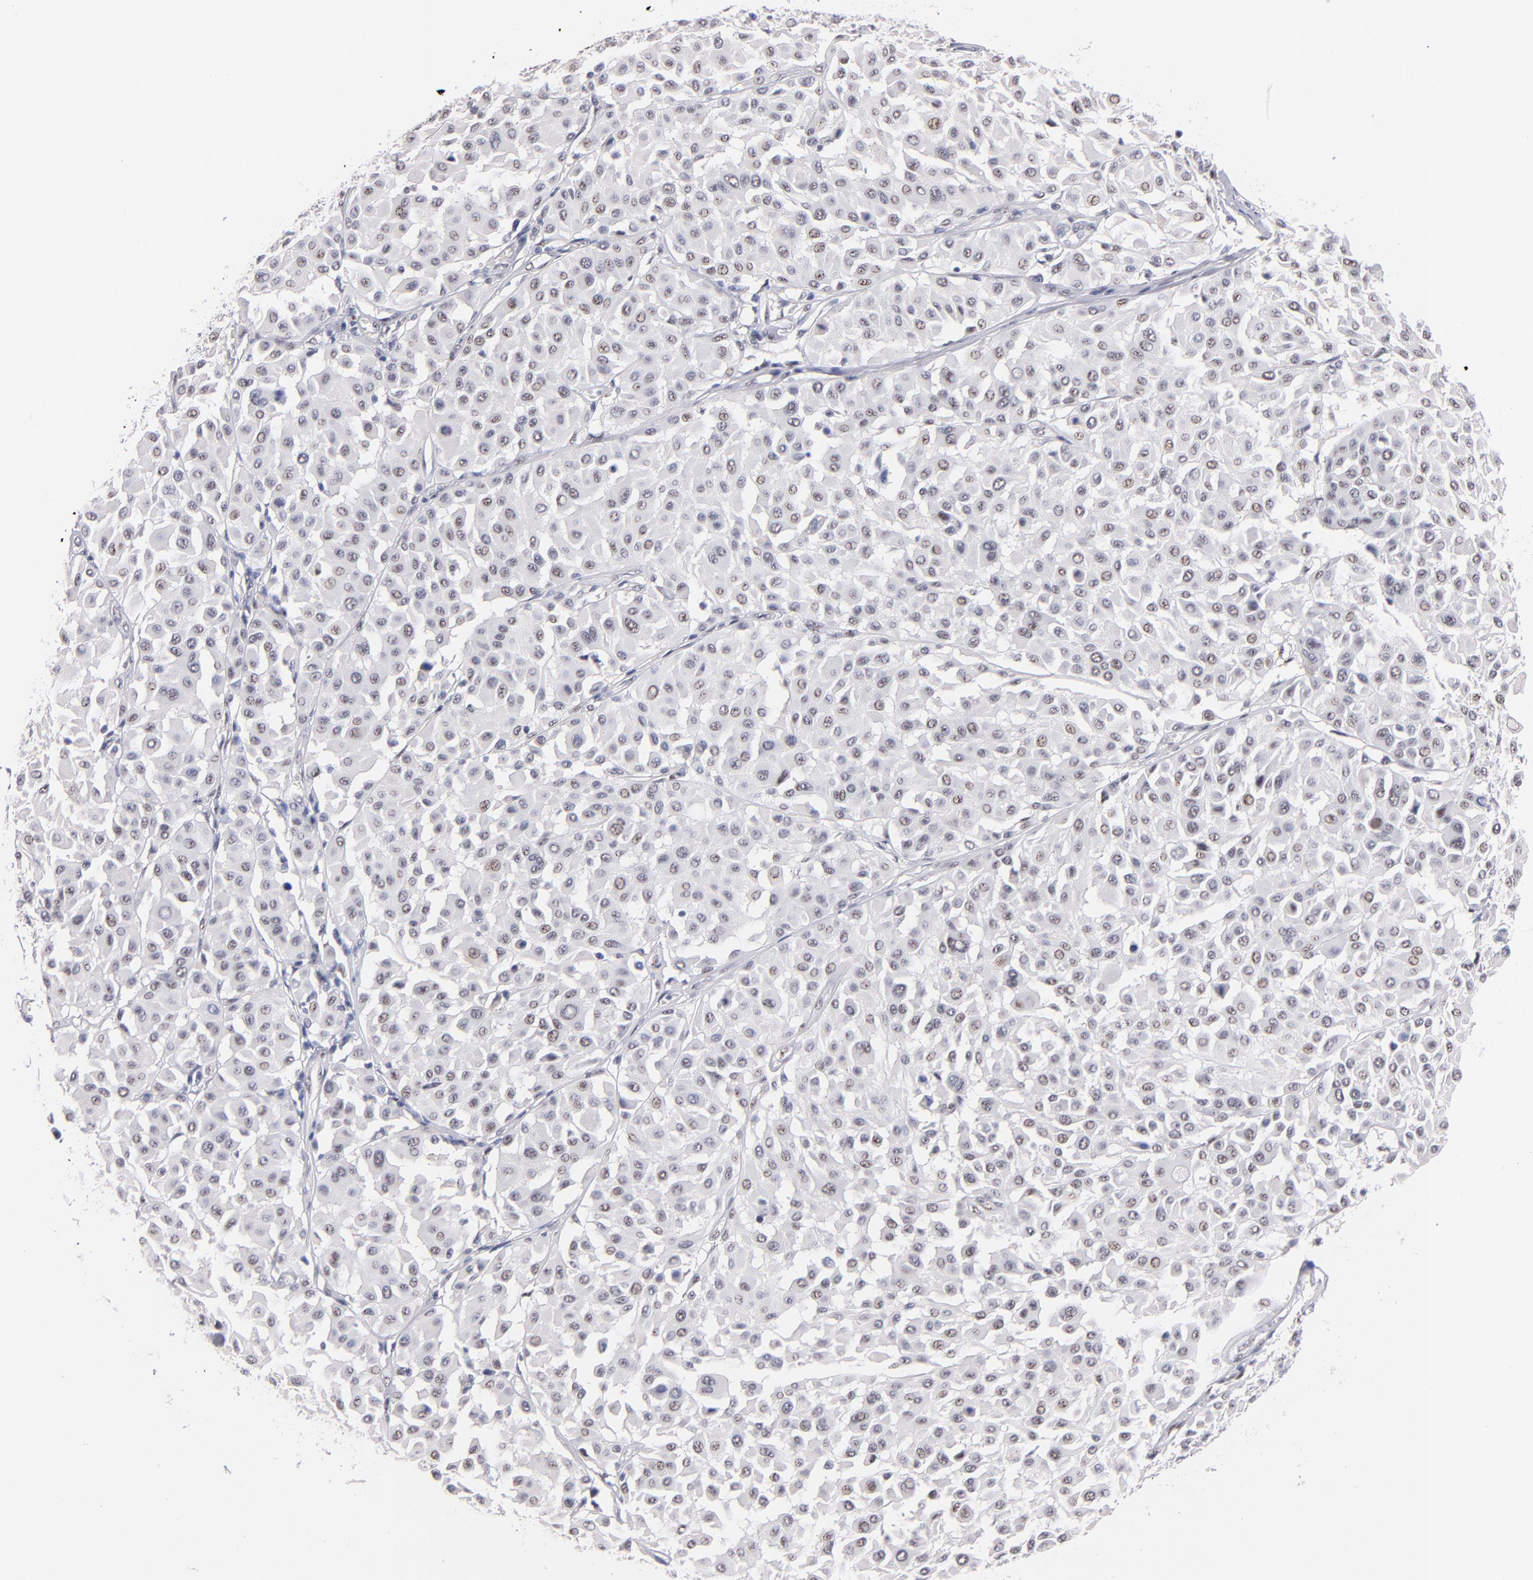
{"staining": {"intensity": "weak", "quantity": "<25%", "location": "nuclear"}, "tissue": "melanoma", "cell_type": "Tumor cells", "image_type": "cancer", "snomed": [{"axis": "morphology", "description": "Malignant melanoma, Metastatic site"}, {"axis": "topography", "description": "Soft tissue"}], "caption": "Immunohistochemical staining of malignant melanoma (metastatic site) reveals no significant expression in tumor cells. (DAB (3,3'-diaminobenzidine) IHC visualized using brightfield microscopy, high magnification).", "gene": "RAF1", "patient": {"sex": "male", "age": 41}}